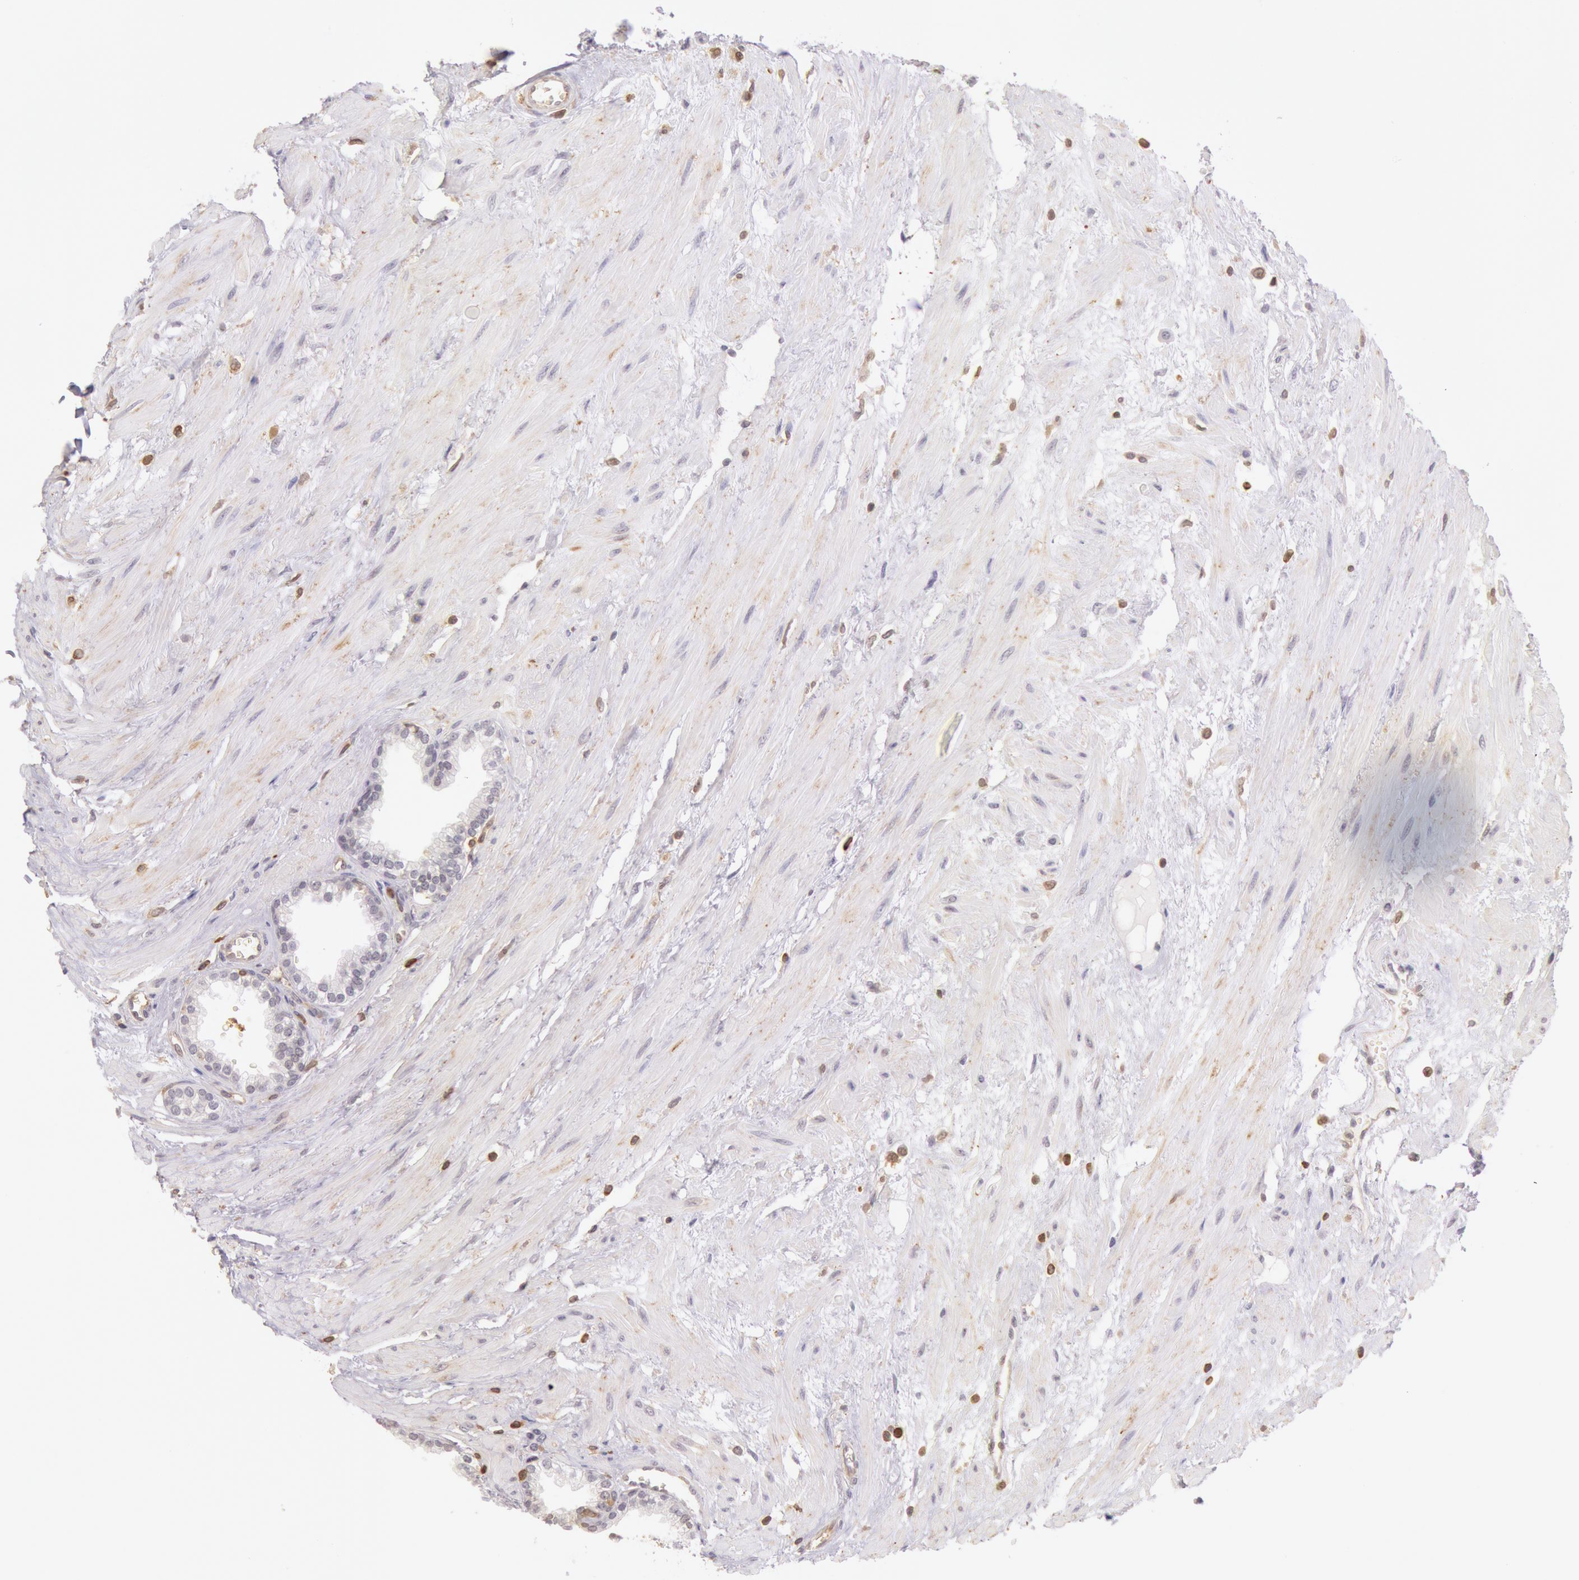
{"staining": {"intensity": "negative", "quantity": "none", "location": "none"}, "tissue": "prostate", "cell_type": "Glandular cells", "image_type": "normal", "snomed": [{"axis": "morphology", "description": "Normal tissue, NOS"}, {"axis": "topography", "description": "Prostate"}], "caption": "Glandular cells are negative for brown protein staining in normal prostate.", "gene": "HIF1A", "patient": {"sex": "male", "age": 64}}